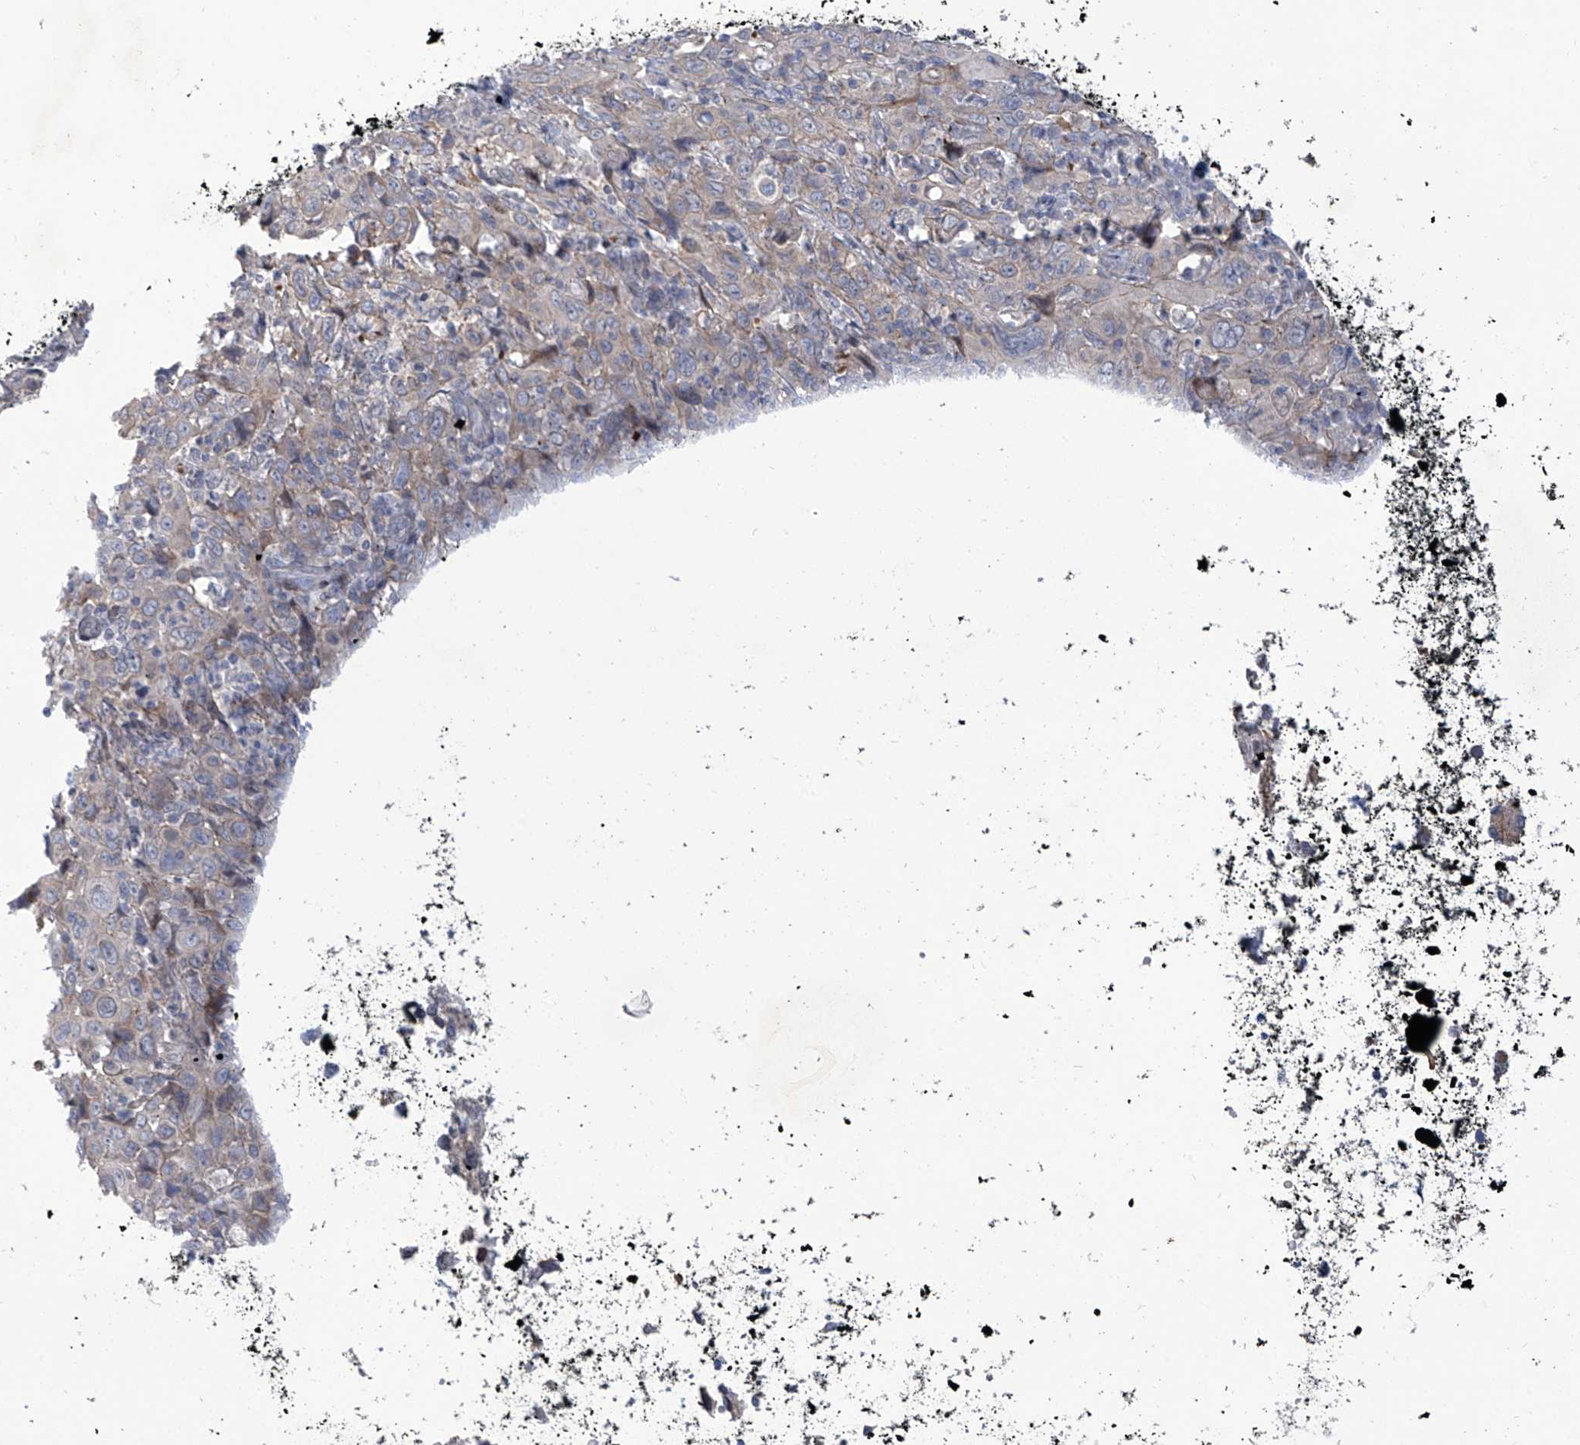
{"staining": {"intensity": "weak", "quantity": "25%-75%", "location": "cytoplasmic/membranous"}, "tissue": "cervical cancer", "cell_type": "Tumor cells", "image_type": "cancer", "snomed": [{"axis": "morphology", "description": "Squamous cell carcinoma, NOS"}, {"axis": "topography", "description": "Cervix"}], "caption": "Squamous cell carcinoma (cervical) stained with a protein marker exhibits weak staining in tumor cells.", "gene": "LRRC1", "patient": {"sex": "female", "age": 46}}